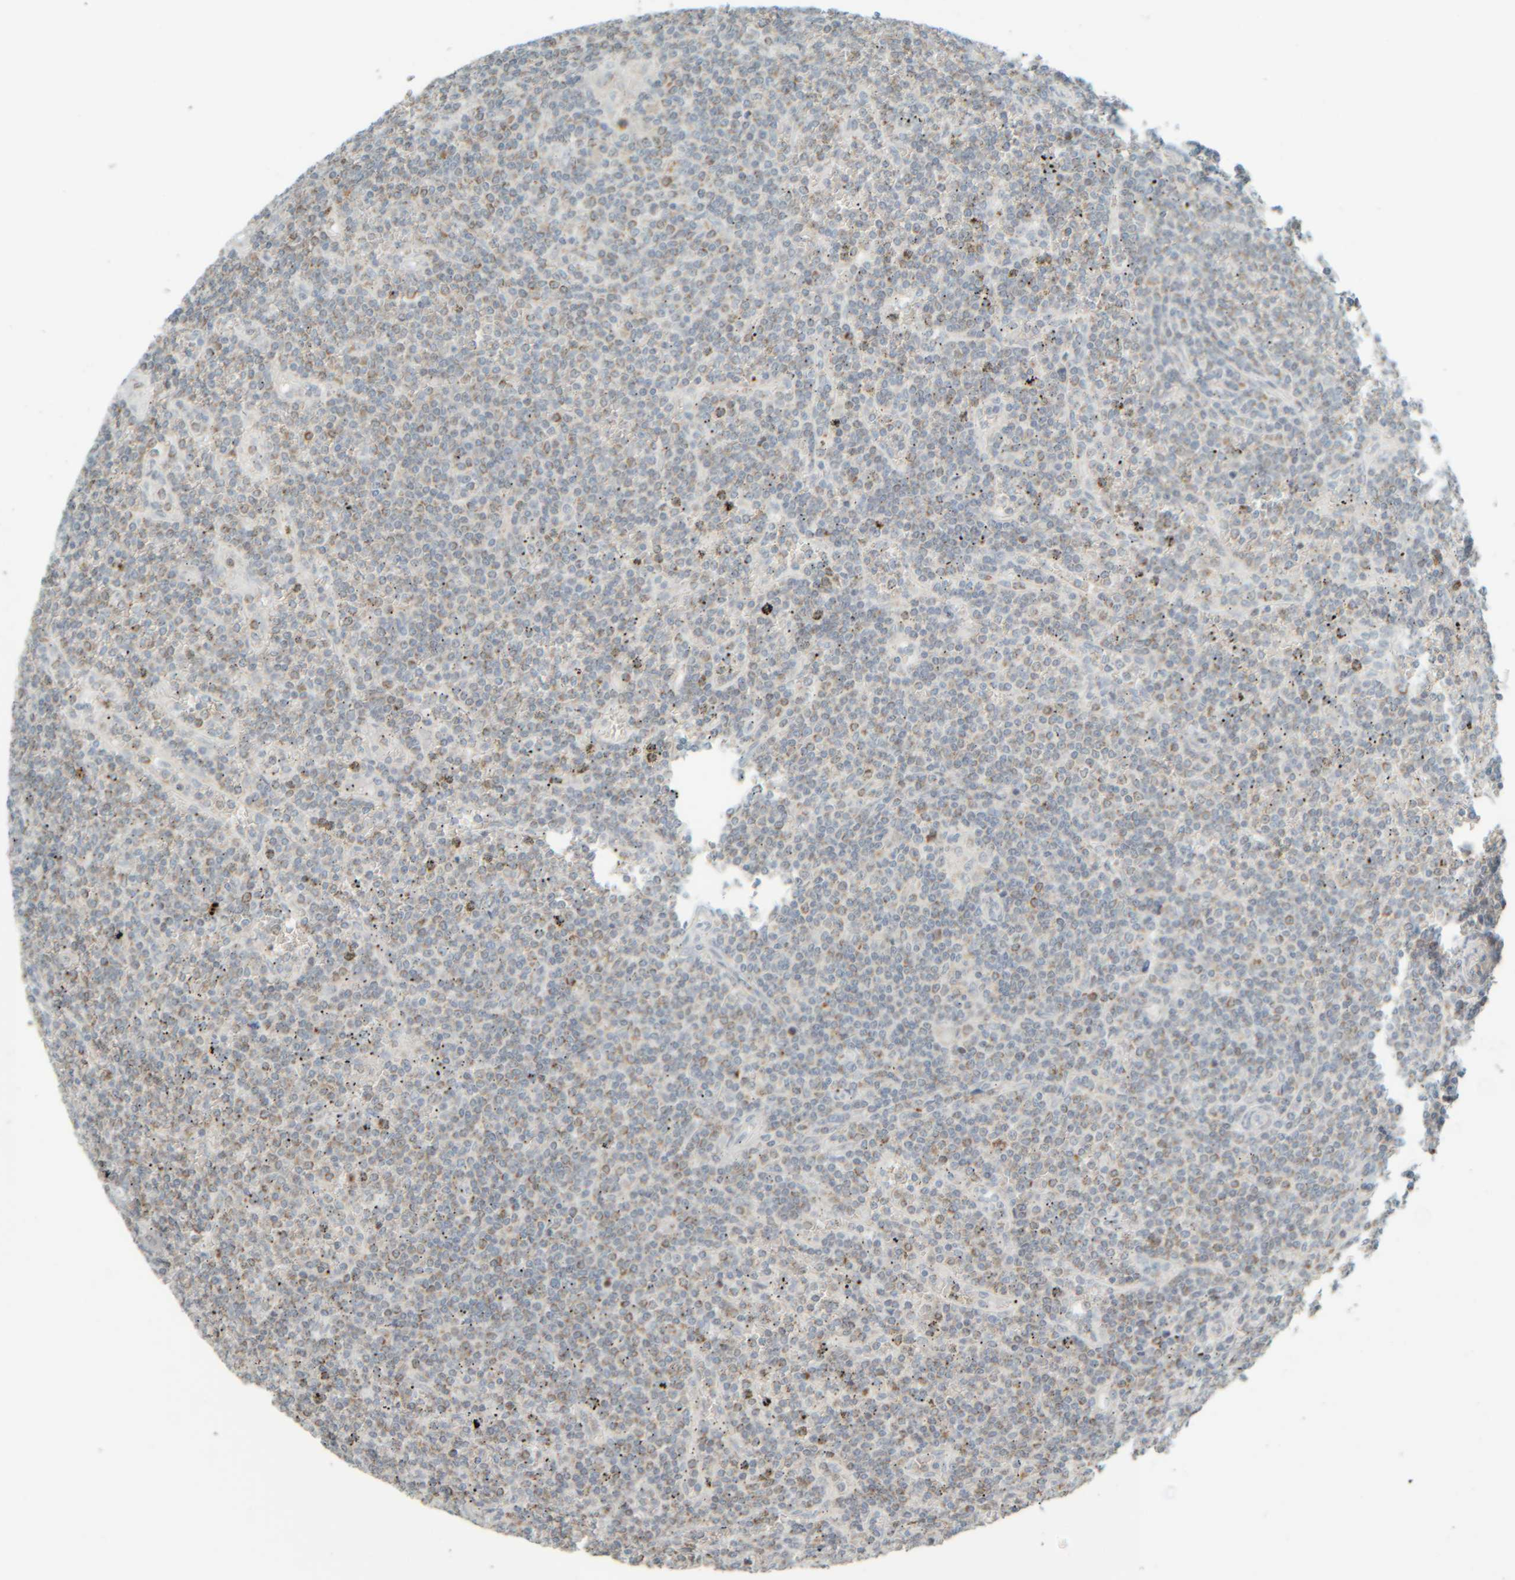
{"staining": {"intensity": "weak", "quantity": "<25%", "location": "cytoplasmic/membranous"}, "tissue": "lymphoma", "cell_type": "Tumor cells", "image_type": "cancer", "snomed": [{"axis": "morphology", "description": "Malignant lymphoma, non-Hodgkin's type, Low grade"}, {"axis": "topography", "description": "Spleen"}], "caption": "This is an immunohistochemistry (IHC) micrograph of low-grade malignant lymphoma, non-Hodgkin's type. There is no positivity in tumor cells.", "gene": "PTGES3L-AARSD1", "patient": {"sex": "female", "age": 19}}